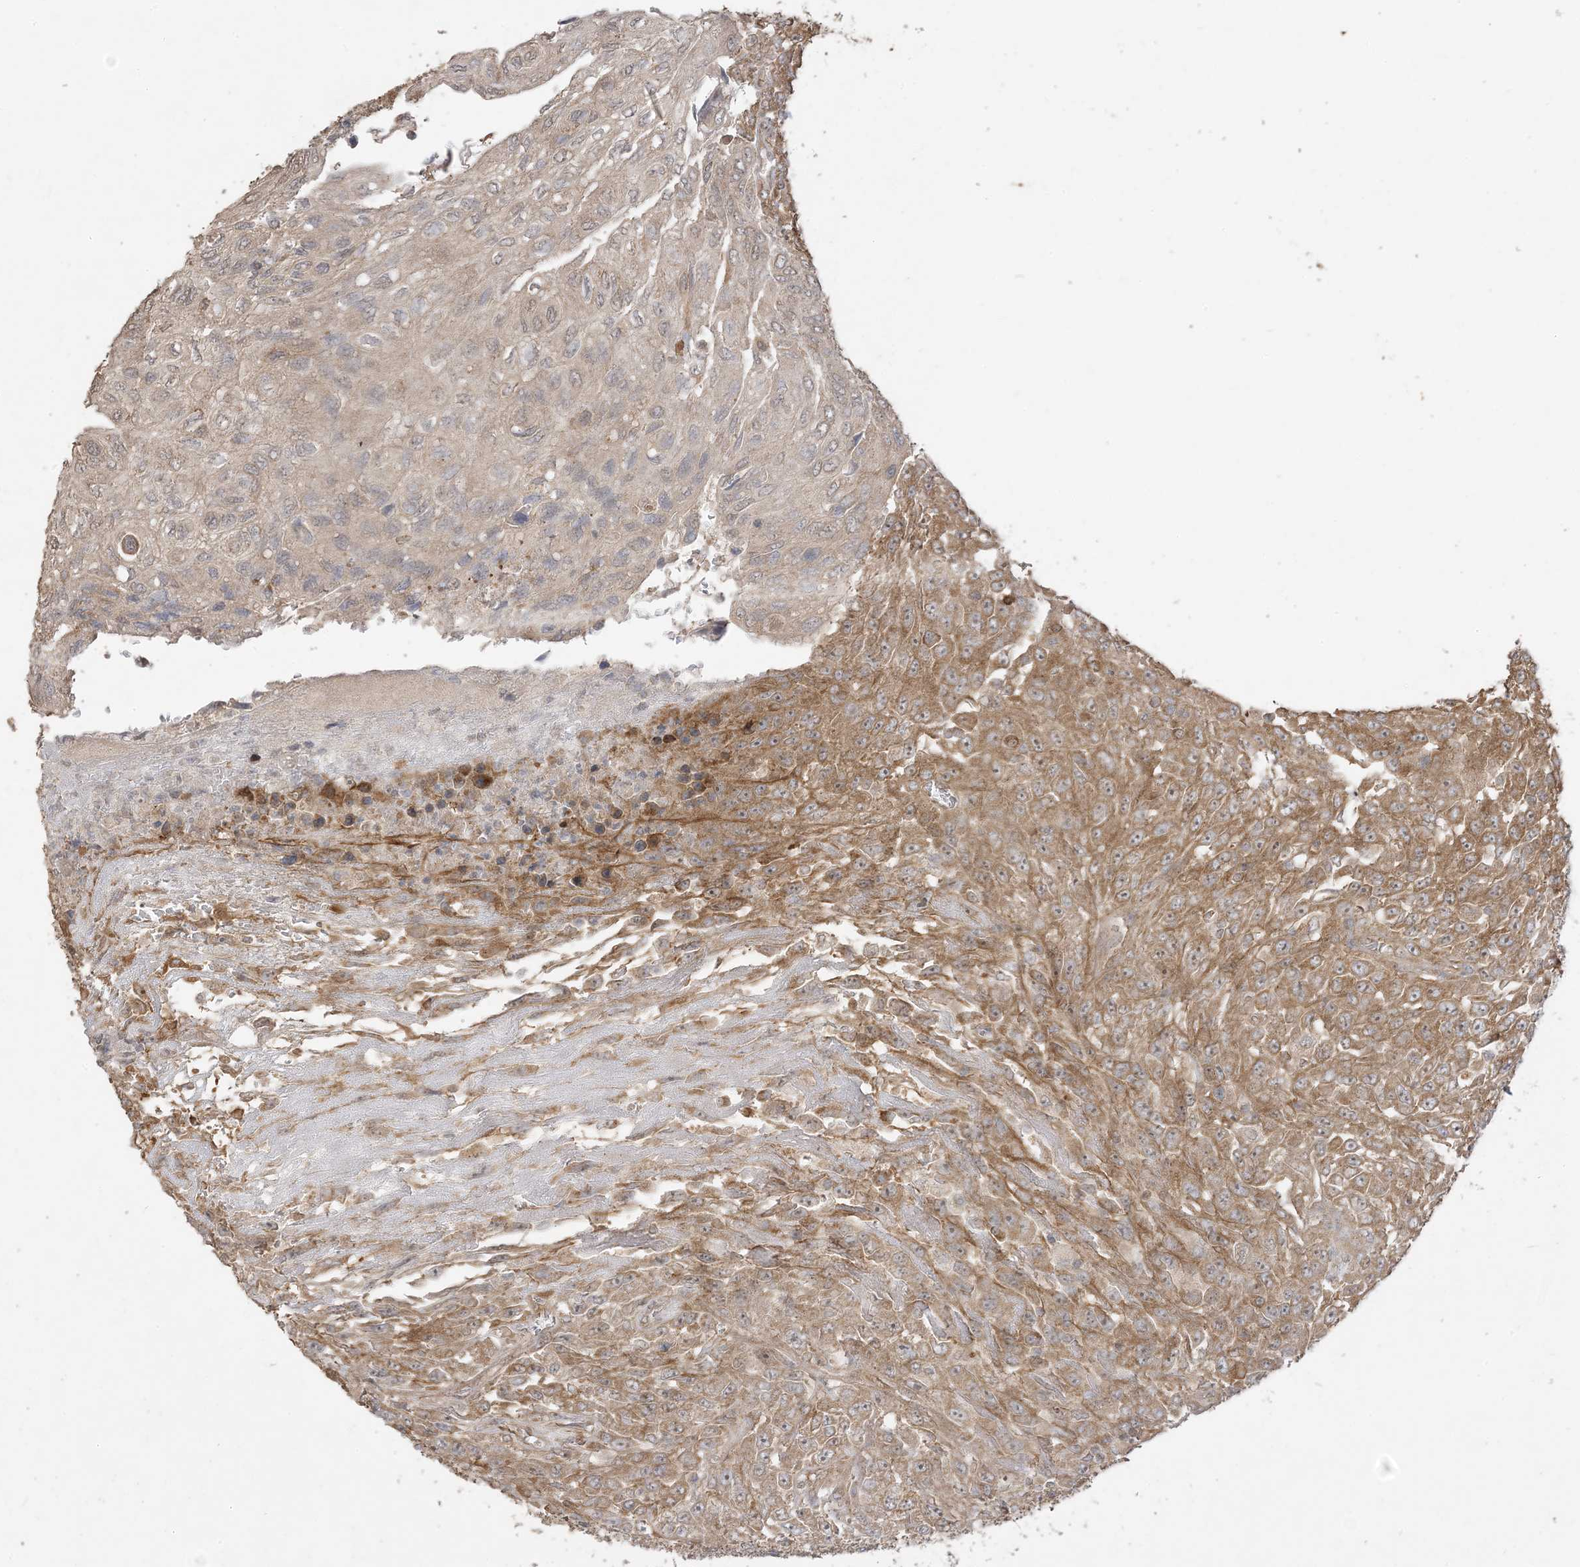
{"staining": {"intensity": "strong", "quantity": ">75%", "location": "cytoplasmic/membranous"}, "tissue": "urothelial cancer", "cell_type": "Tumor cells", "image_type": "cancer", "snomed": [{"axis": "morphology", "description": "Urothelial carcinoma, High grade"}, {"axis": "topography", "description": "Urinary bladder"}], "caption": "Immunohistochemical staining of urothelial cancer displays high levels of strong cytoplasmic/membranous staining in approximately >75% of tumor cells.", "gene": "SIRT3", "patient": {"sex": "male", "age": 66}}